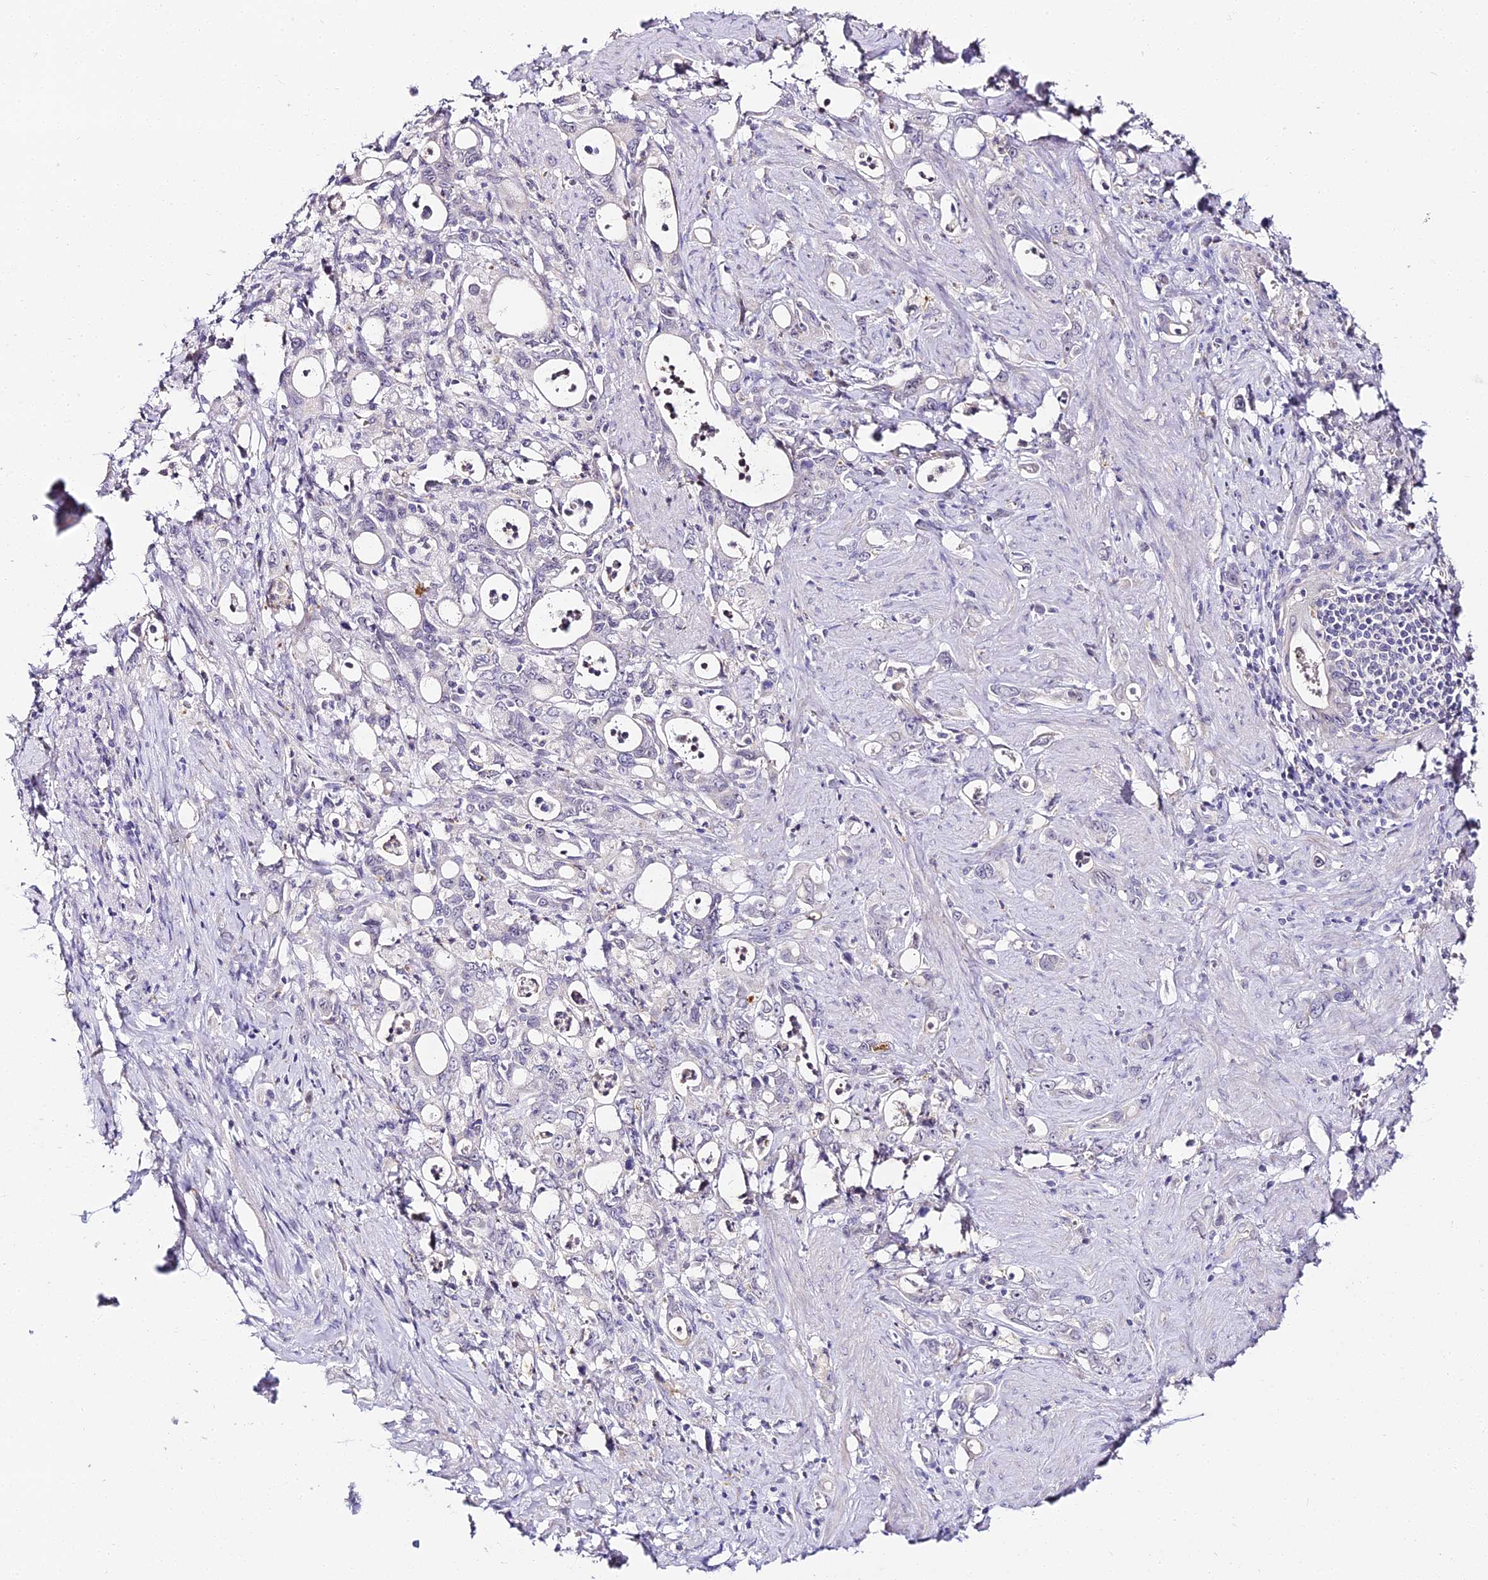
{"staining": {"intensity": "negative", "quantity": "none", "location": "none"}, "tissue": "stomach cancer", "cell_type": "Tumor cells", "image_type": "cancer", "snomed": [{"axis": "morphology", "description": "Adenocarcinoma, NOS"}, {"axis": "topography", "description": "Stomach, lower"}], "caption": "Photomicrograph shows no protein expression in tumor cells of stomach cancer (adenocarcinoma) tissue.", "gene": "ALPG", "patient": {"sex": "female", "age": 43}}